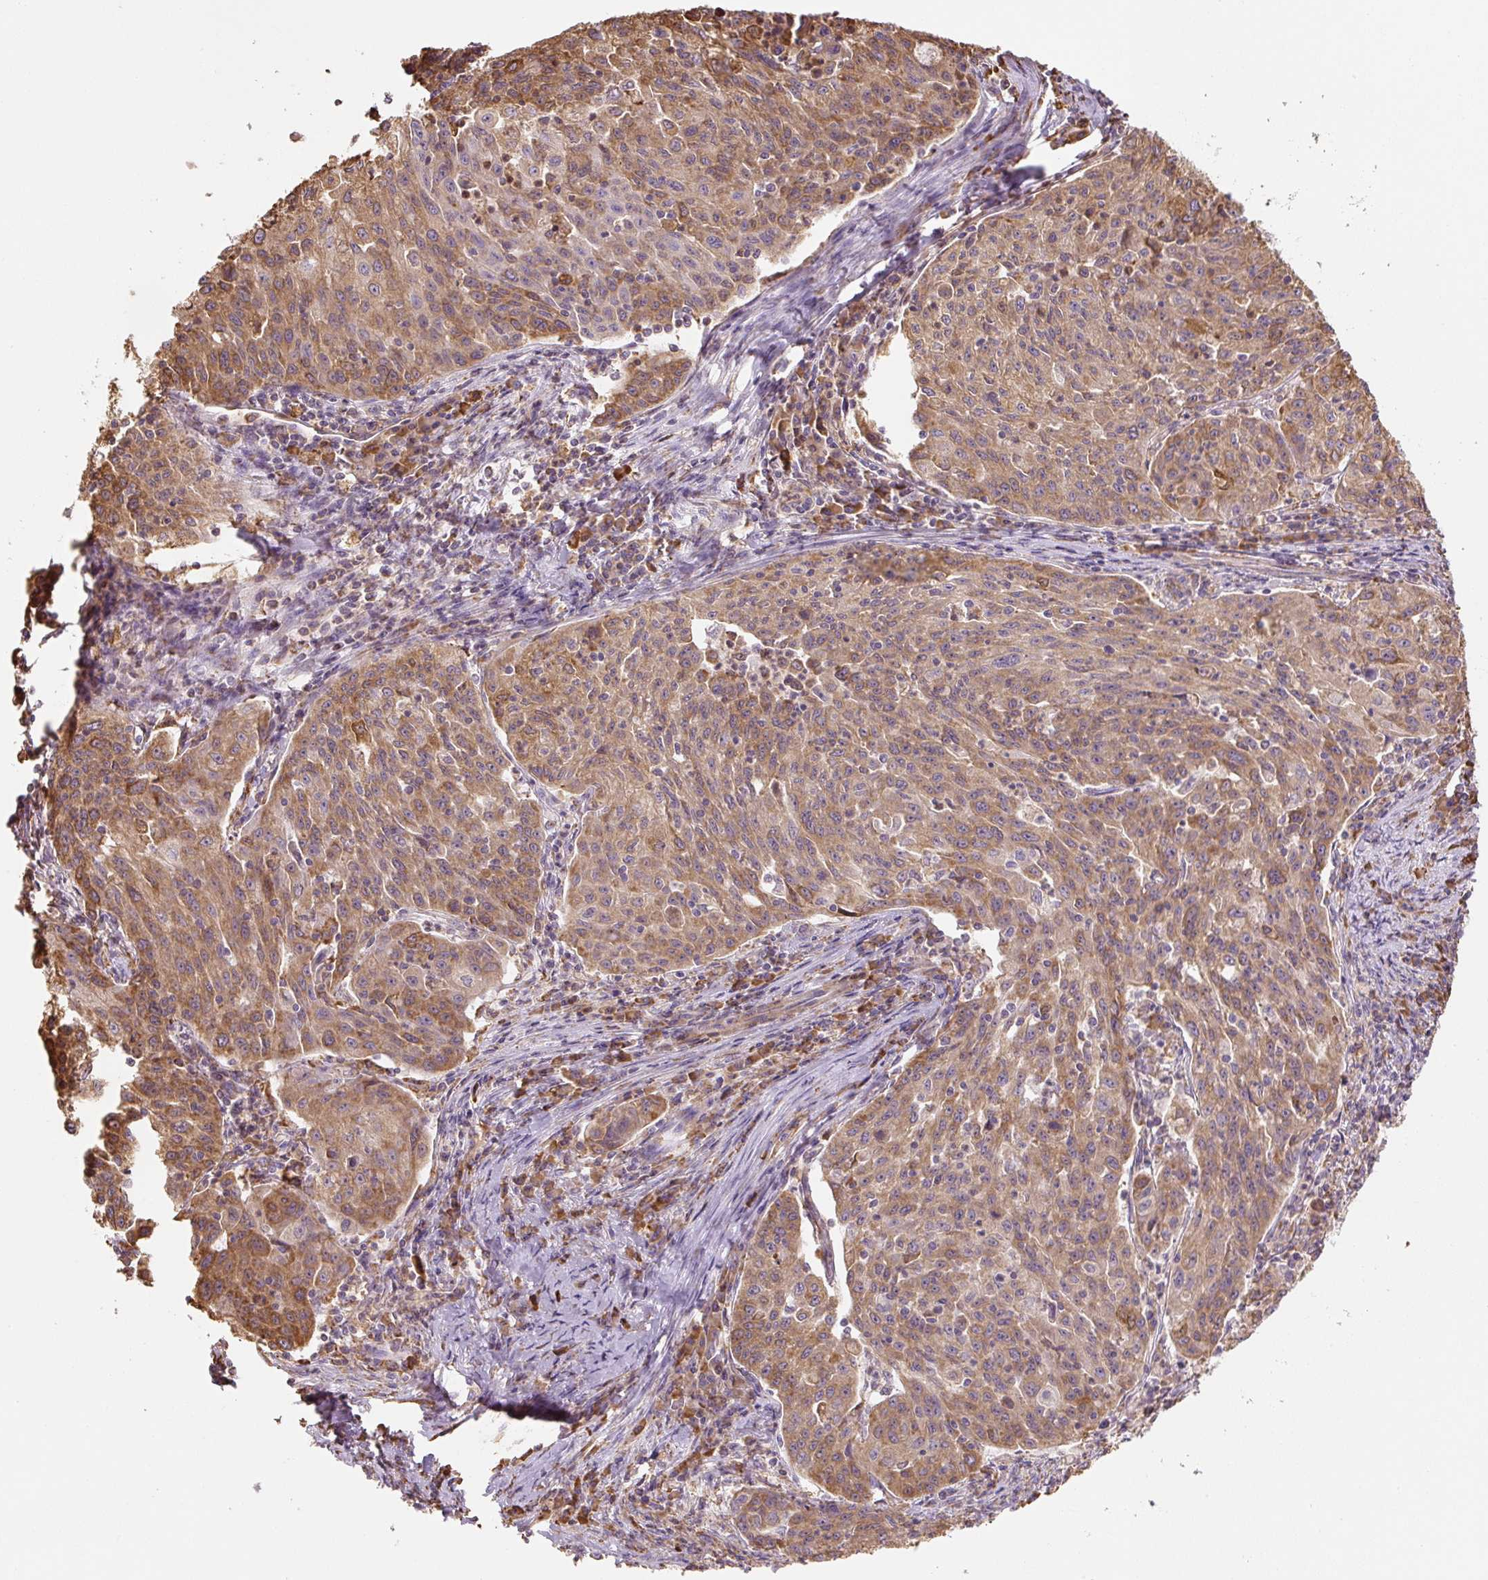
{"staining": {"intensity": "moderate", "quantity": ">75%", "location": "cytoplasmic/membranous"}, "tissue": "lung cancer", "cell_type": "Tumor cells", "image_type": "cancer", "snomed": [{"axis": "morphology", "description": "Squamous cell carcinoma, NOS"}, {"axis": "morphology", "description": "Squamous cell carcinoma, metastatic, NOS"}, {"axis": "topography", "description": "Bronchus"}, {"axis": "topography", "description": "Lung"}], "caption": "IHC histopathology image of lung cancer (squamous cell carcinoma) stained for a protein (brown), which demonstrates medium levels of moderate cytoplasmic/membranous positivity in approximately >75% of tumor cells.", "gene": "RASA1", "patient": {"sex": "male", "age": 62}}